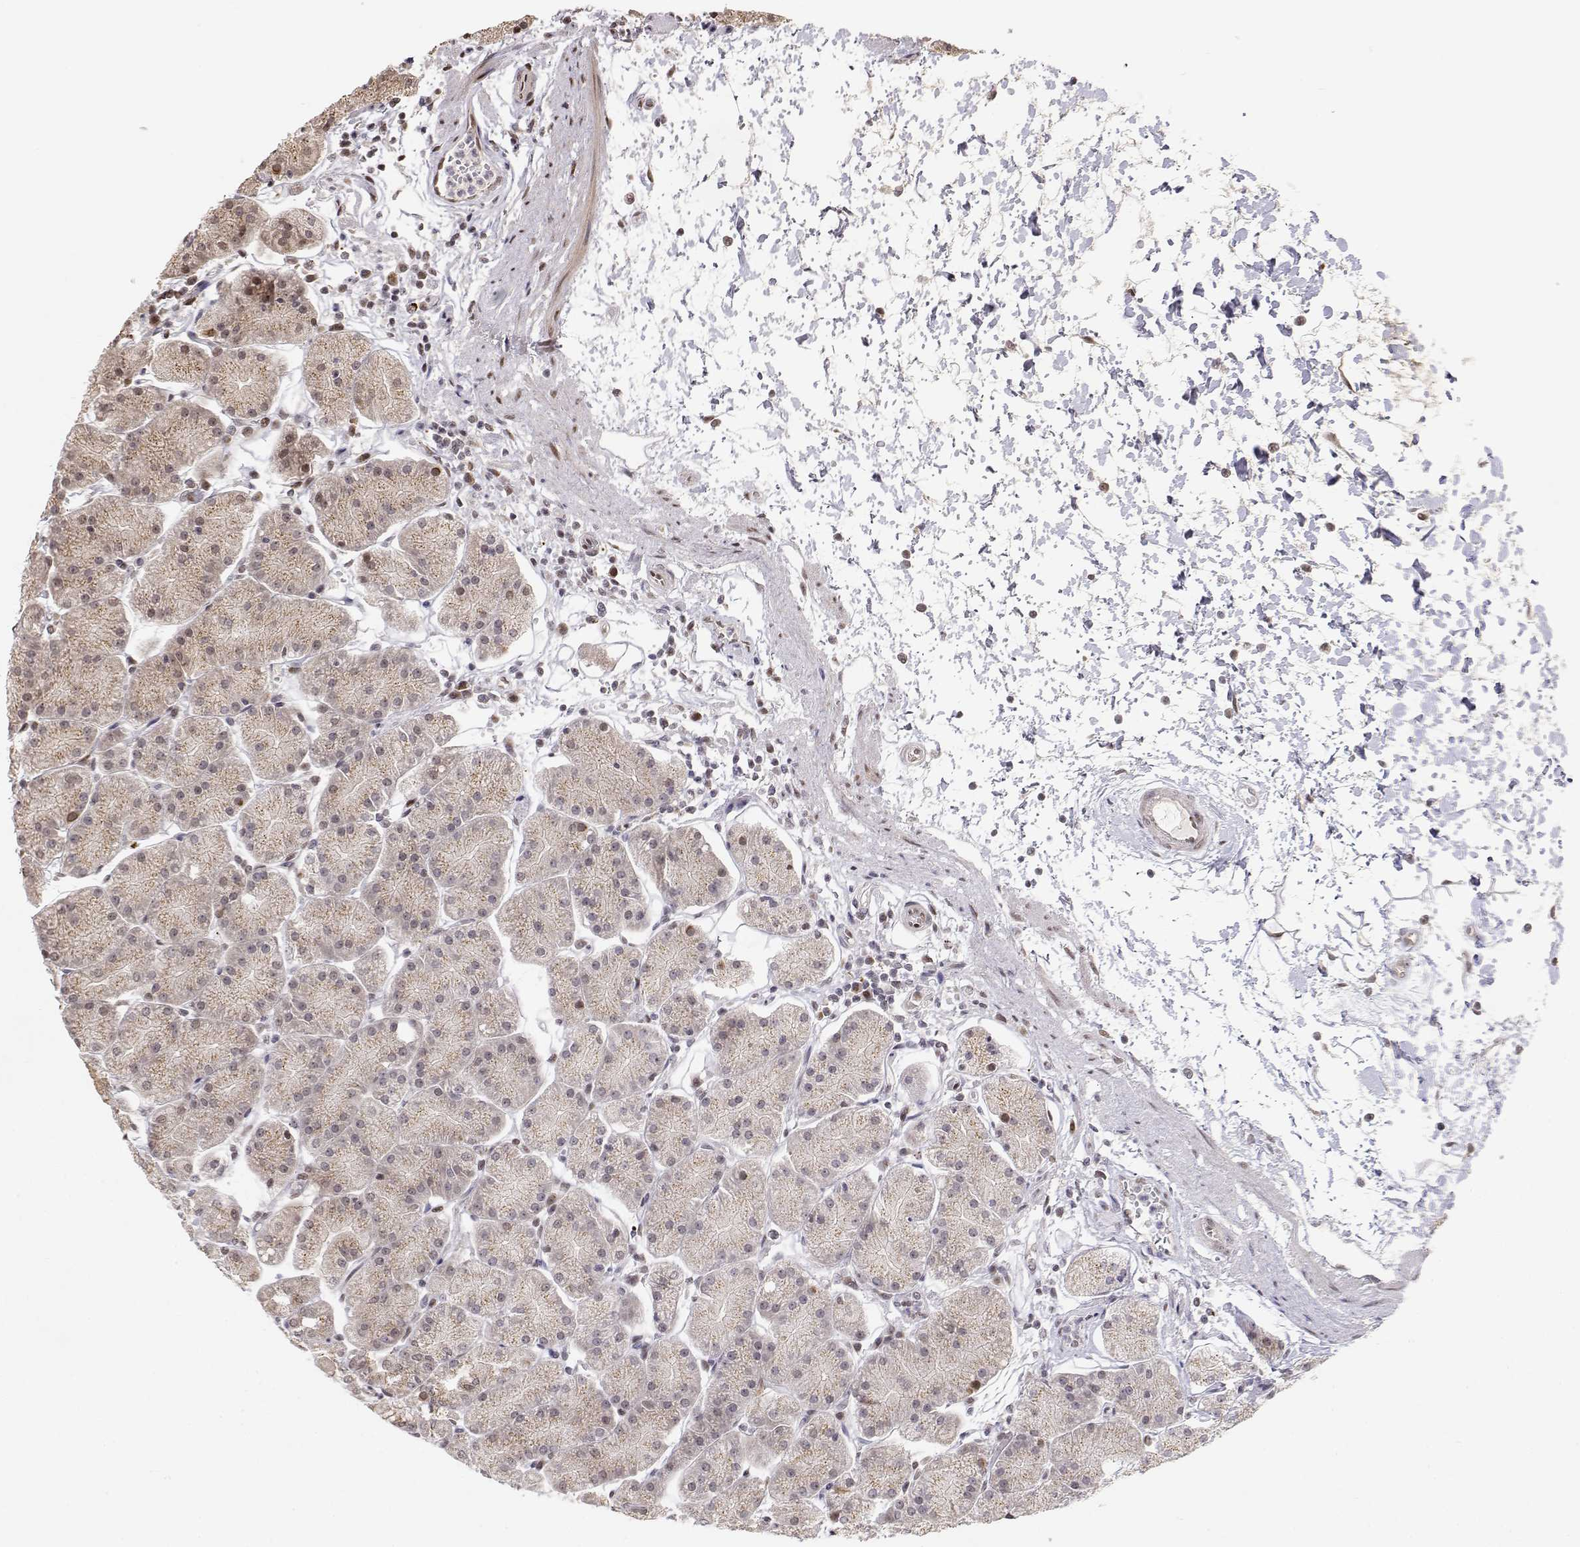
{"staining": {"intensity": "weak", "quantity": ">75%", "location": "cytoplasmic/membranous"}, "tissue": "stomach", "cell_type": "Glandular cells", "image_type": "normal", "snomed": [{"axis": "morphology", "description": "Normal tissue, NOS"}, {"axis": "topography", "description": "Stomach"}], "caption": "Immunohistochemistry (IHC) of normal stomach shows low levels of weak cytoplasmic/membranous staining in about >75% of glandular cells. The staining was performed using DAB, with brown indicating positive protein expression. Nuclei are stained blue with hematoxylin.", "gene": "BRCA1", "patient": {"sex": "male", "age": 54}}